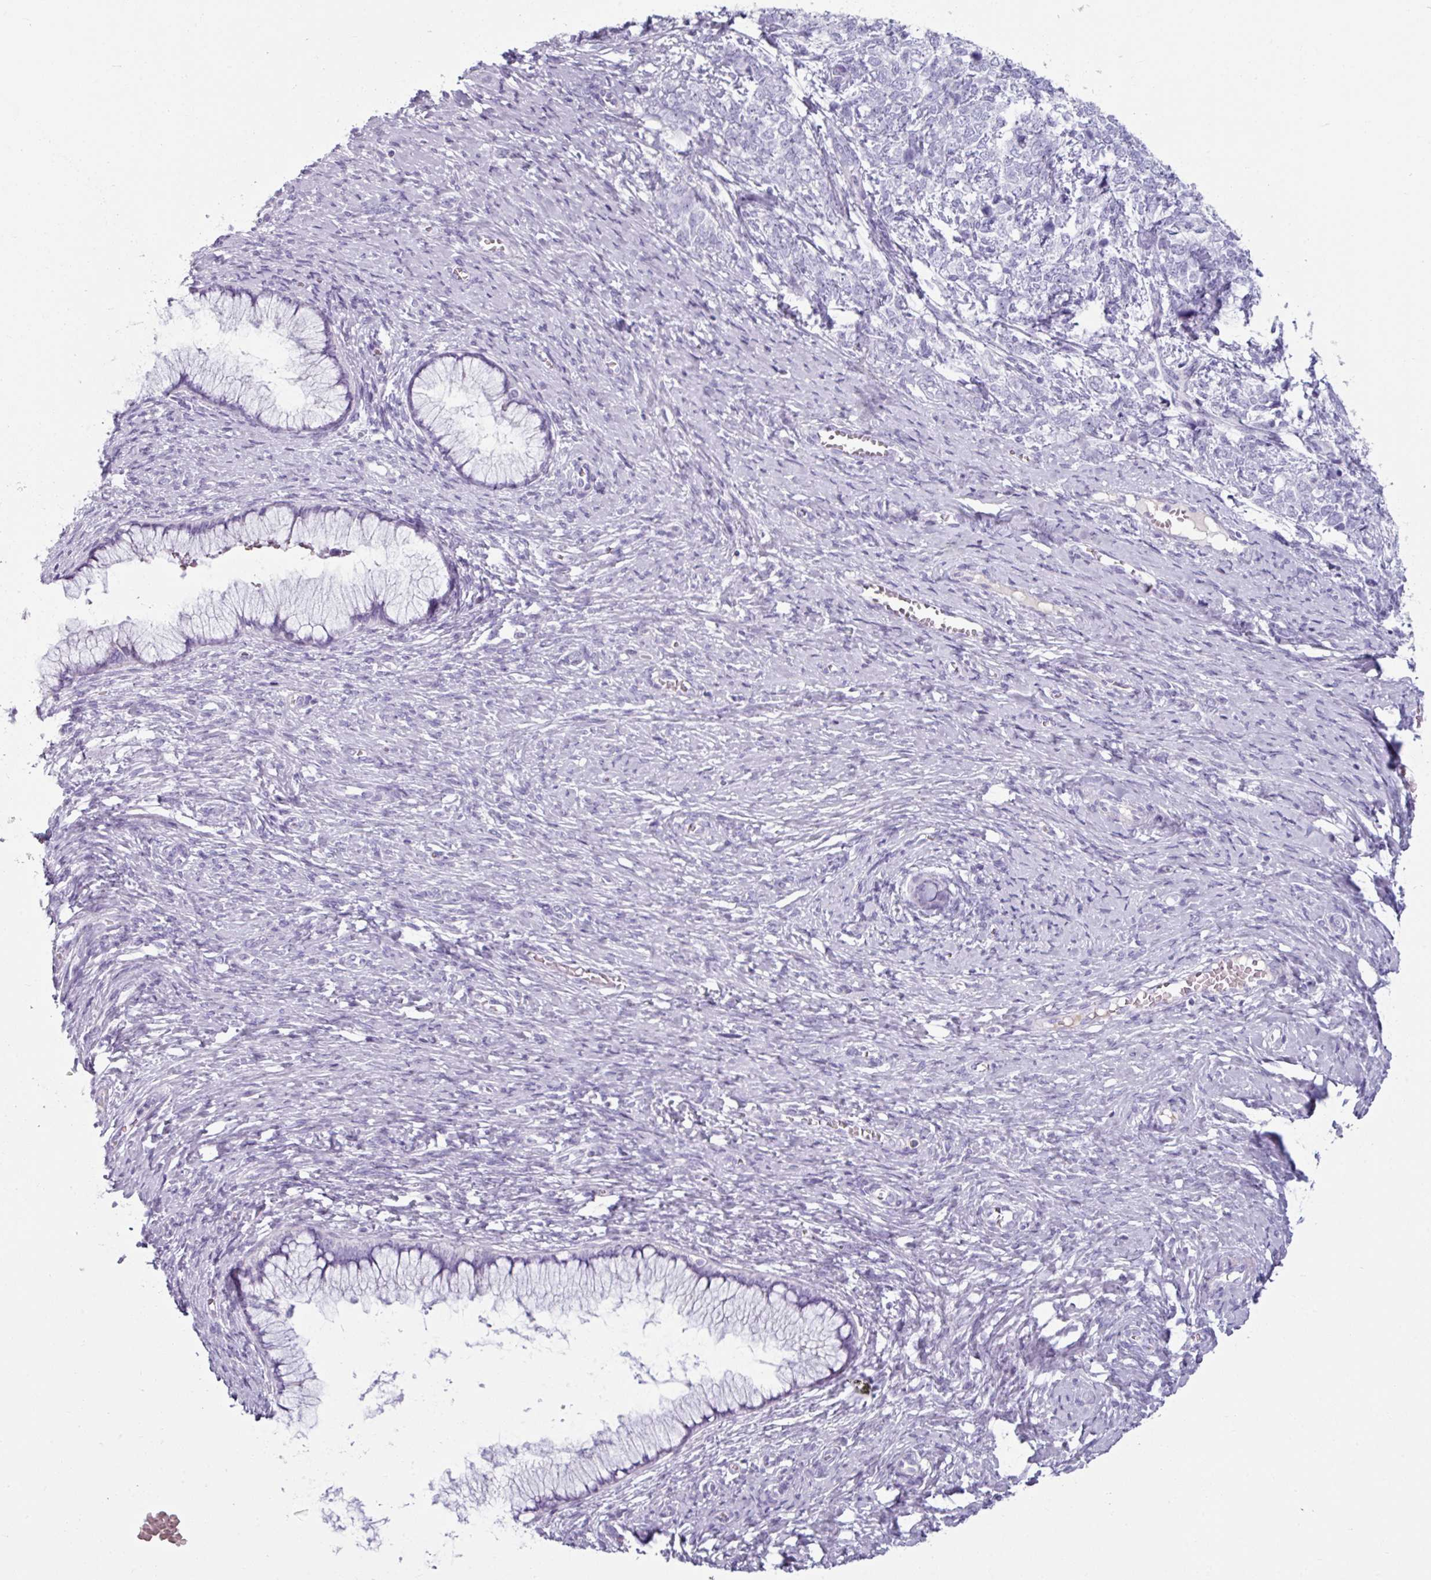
{"staining": {"intensity": "negative", "quantity": "none", "location": "none"}, "tissue": "cervical cancer", "cell_type": "Tumor cells", "image_type": "cancer", "snomed": [{"axis": "morphology", "description": "Squamous cell carcinoma, NOS"}, {"axis": "topography", "description": "Cervix"}], "caption": "Micrograph shows no protein positivity in tumor cells of cervical cancer (squamous cell carcinoma) tissue.", "gene": "CLCA1", "patient": {"sex": "female", "age": 63}}